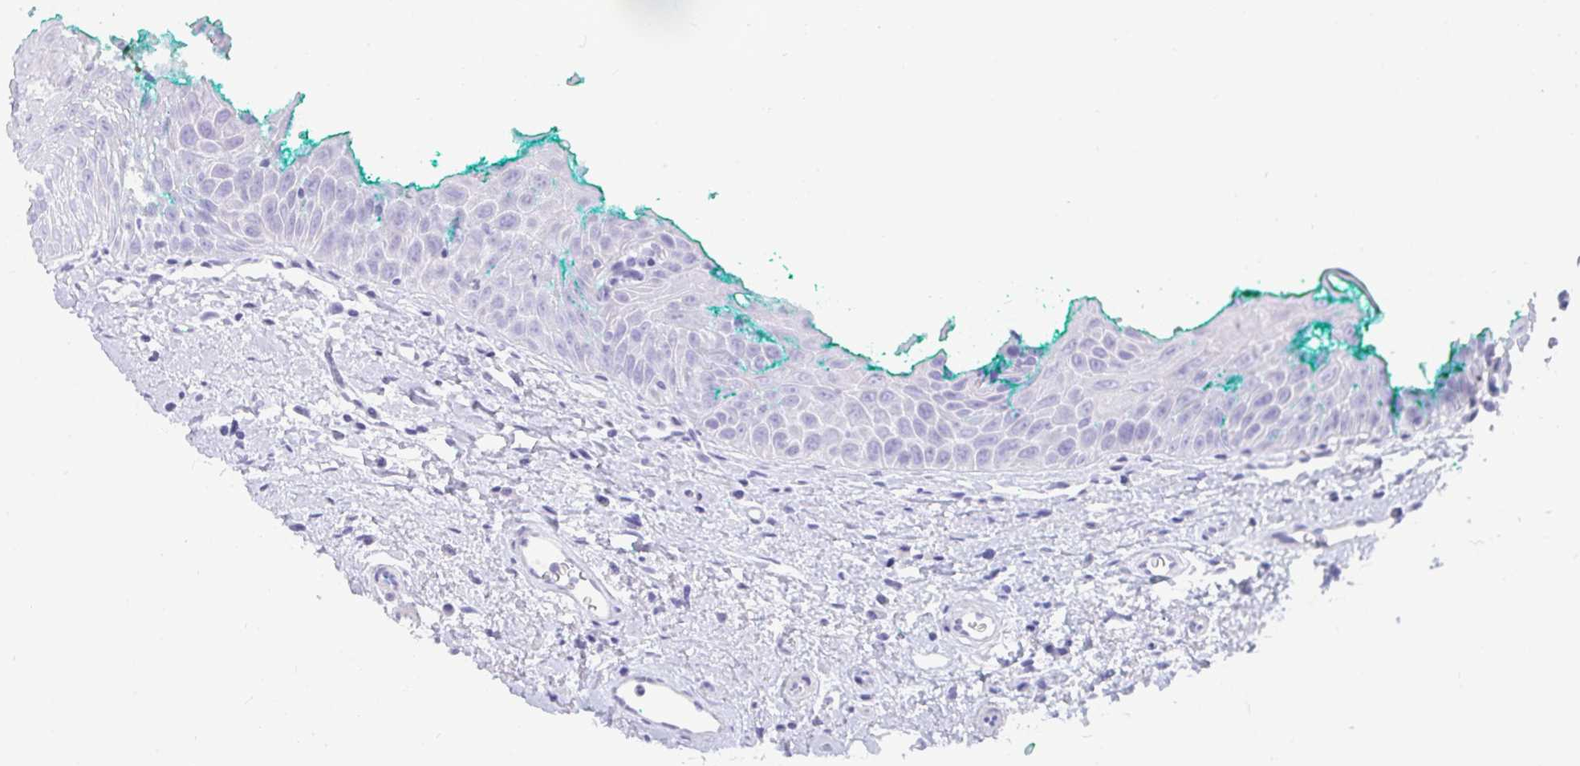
{"staining": {"intensity": "negative", "quantity": "none", "location": "none"}, "tissue": "oral mucosa", "cell_type": "Squamous epithelial cells", "image_type": "normal", "snomed": [{"axis": "morphology", "description": "Normal tissue, NOS"}, {"axis": "topography", "description": "Oral tissue"}, {"axis": "topography", "description": "Tounge, NOS"}], "caption": "DAB immunohistochemical staining of unremarkable human oral mucosa reveals no significant staining in squamous epithelial cells.", "gene": "PRND", "patient": {"sex": "male", "age": 83}}